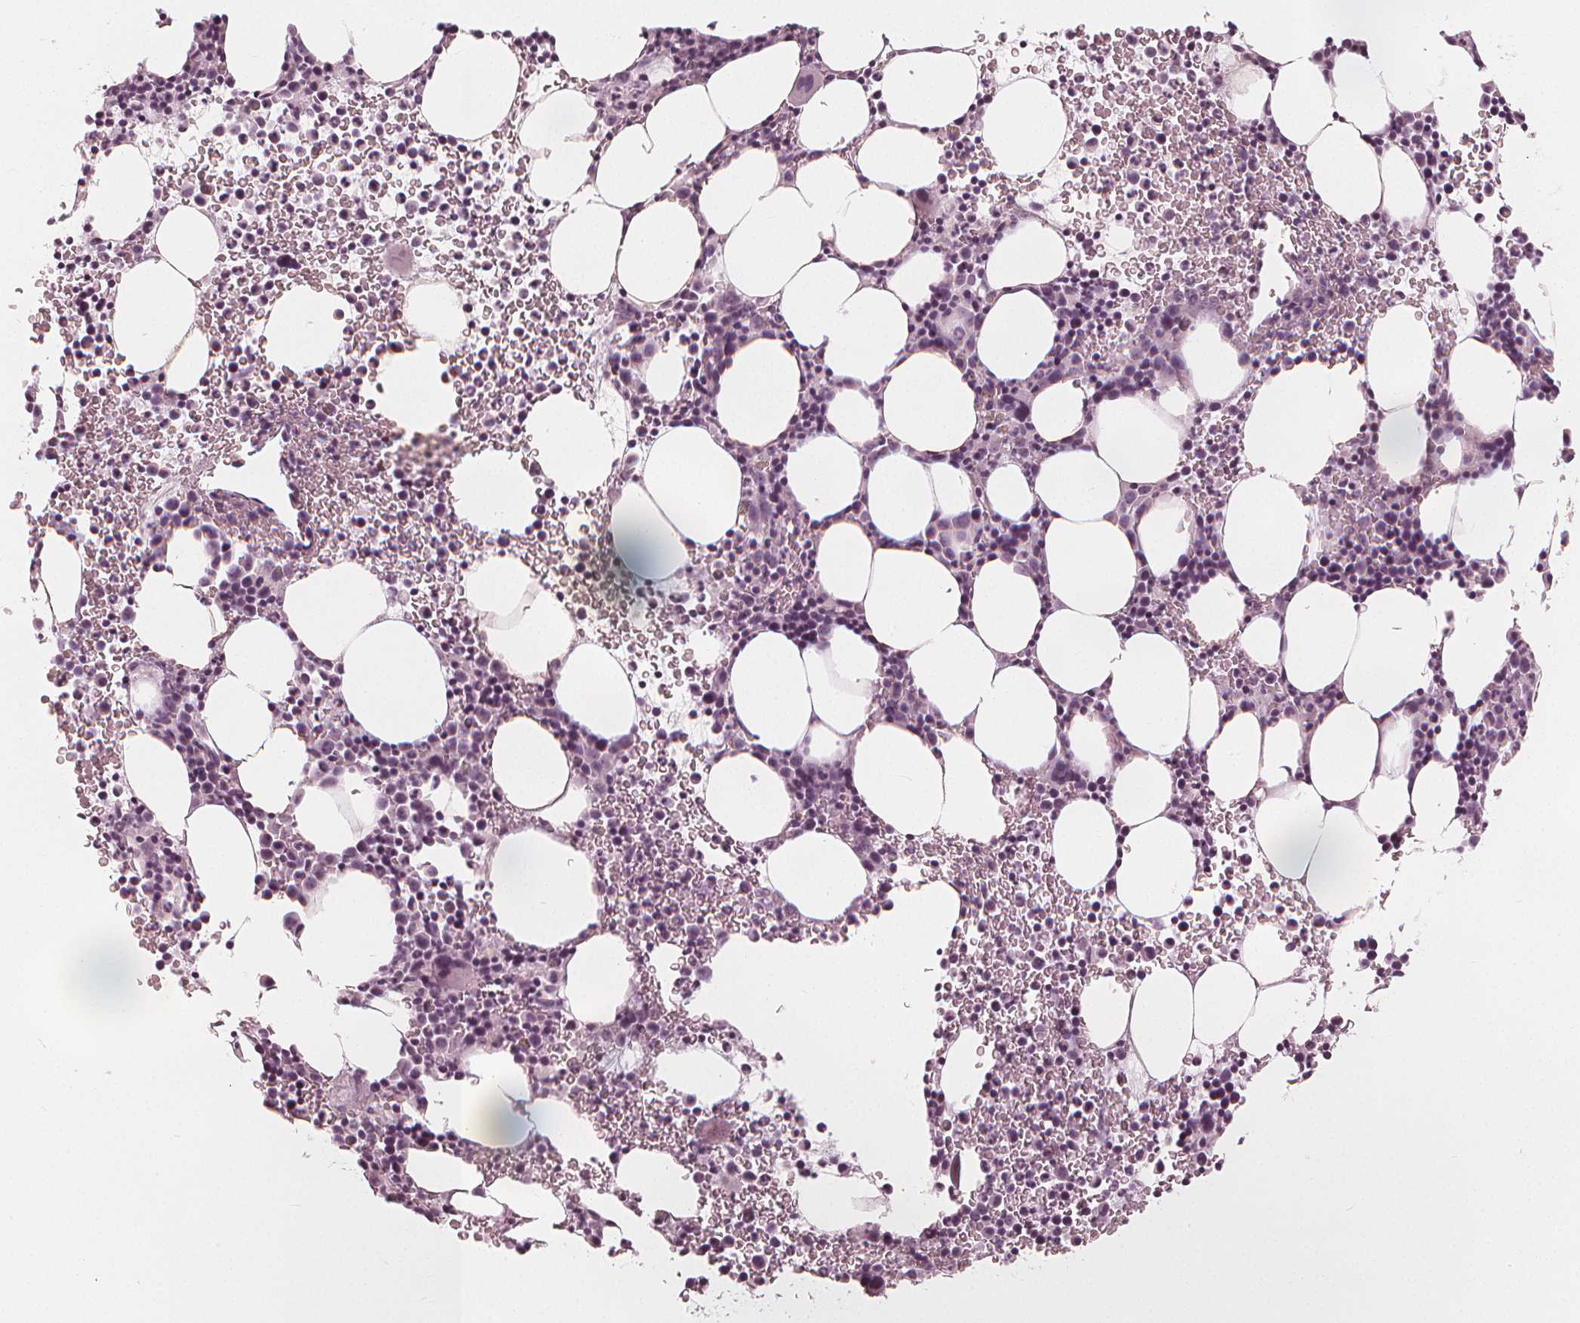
{"staining": {"intensity": "weak", "quantity": "<25%", "location": "nuclear"}, "tissue": "bone marrow", "cell_type": "Hematopoietic cells", "image_type": "normal", "snomed": [{"axis": "morphology", "description": "Normal tissue, NOS"}, {"axis": "topography", "description": "Bone marrow"}], "caption": "The micrograph shows no significant expression in hematopoietic cells of bone marrow.", "gene": "PAEP", "patient": {"sex": "male", "age": 58}}